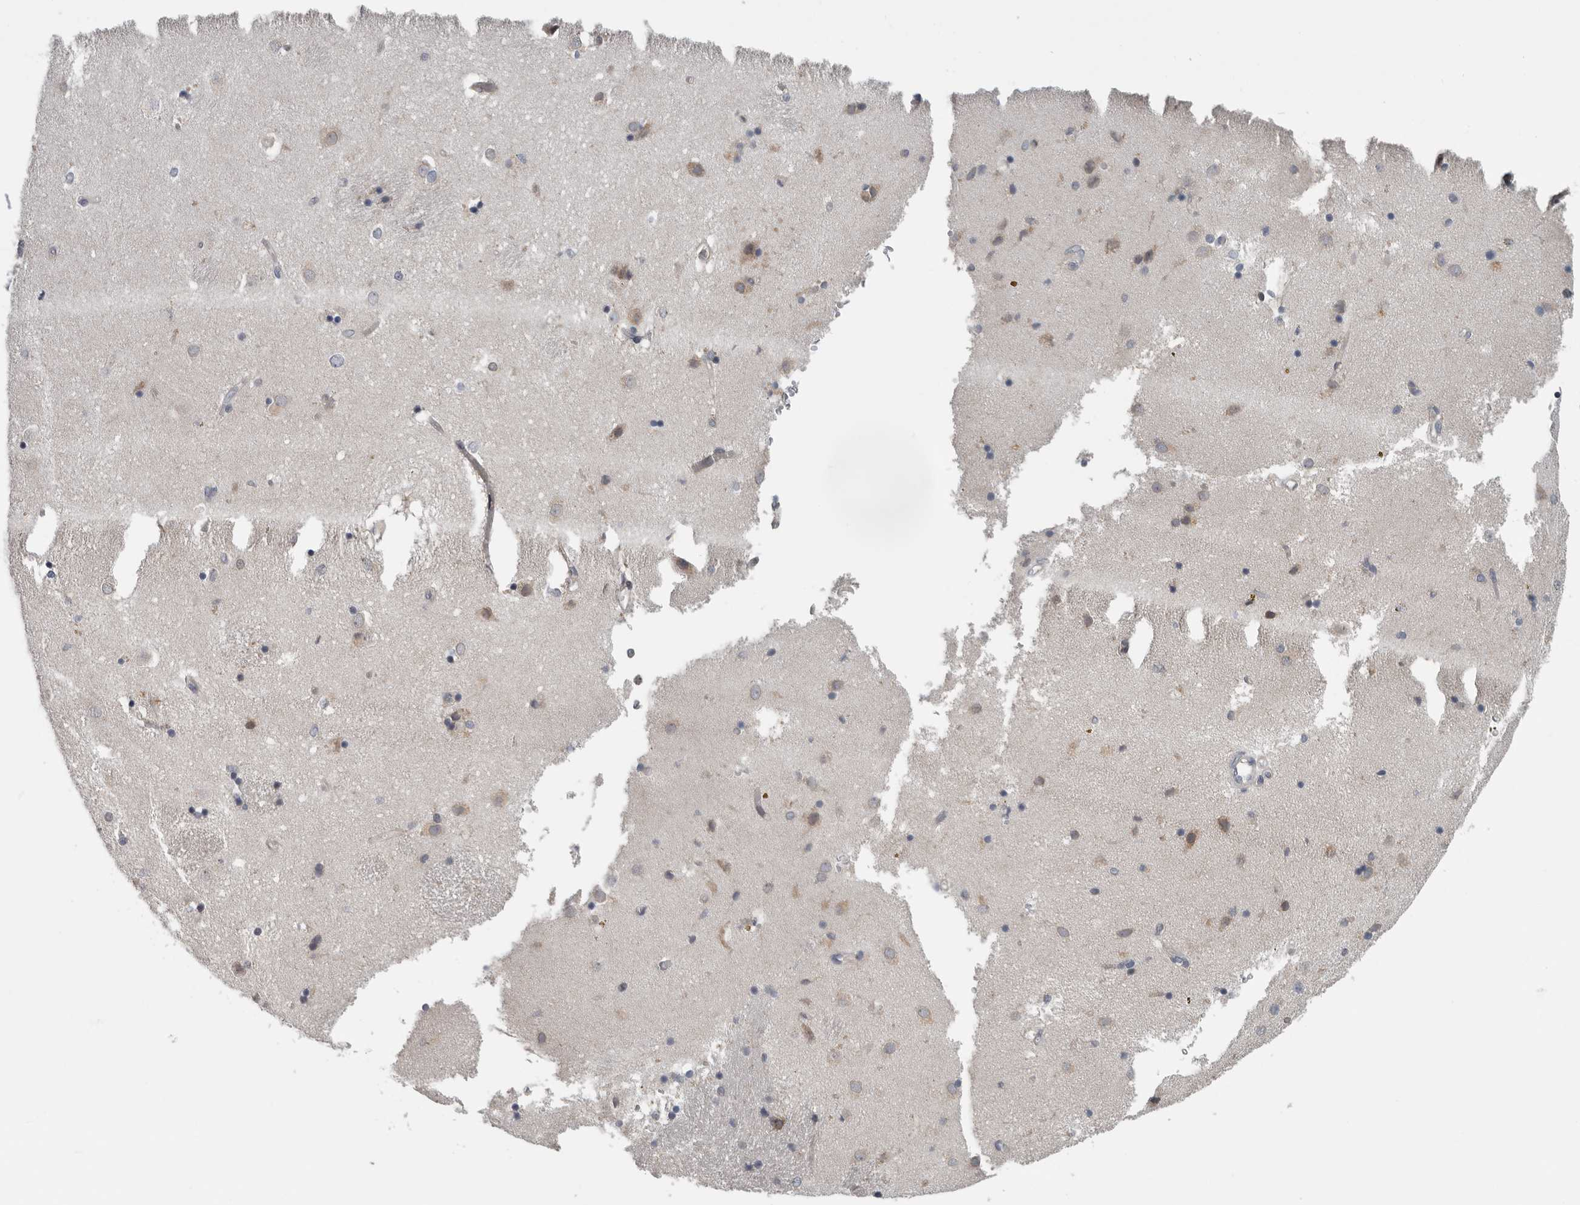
{"staining": {"intensity": "moderate", "quantity": "<25%", "location": "cytoplasmic/membranous"}, "tissue": "caudate", "cell_type": "Glial cells", "image_type": "normal", "snomed": [{"axis": "morphology", "description": "Normal tissue, NOS"}, {"axis": "topography", "description": "Lateral ventricle wall"}], "caption": "Immunohistochemistry image of unremarkable caudate: human caudate stained using IHC displays low levels of moderate protein expression localized specifically in the cytoplasmic/membranous of glial cells, appearing as a cytoplasmic/membranous brown color.", "gene": "TMEM199", "patient": {"sex": "male", "age": 70}}